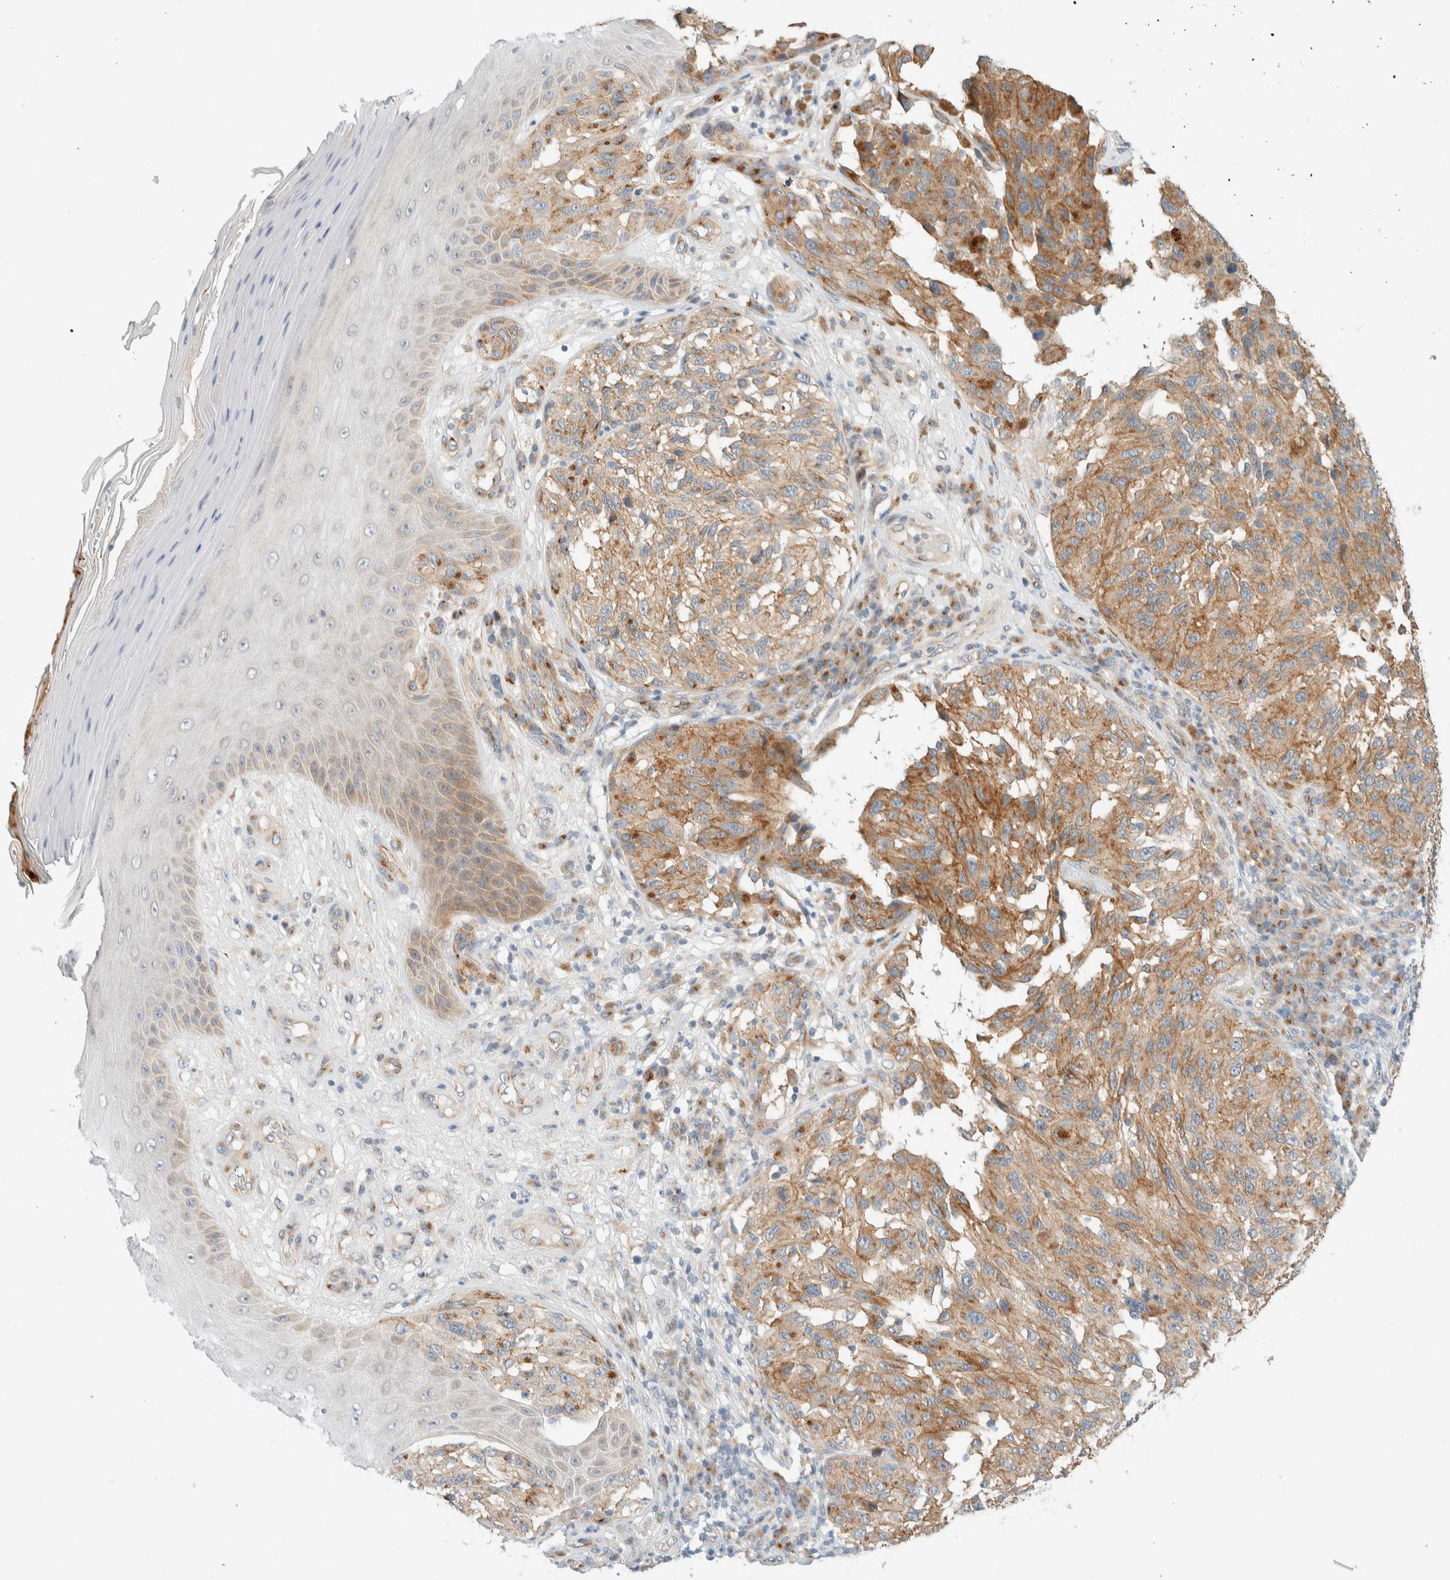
{"staining": {"intensity": "moderate", "quantity": ">75%", "location": "cytoplasmic/membranous"}, "tissue": "melanoma", "cell_type": "Tumor cells", "image_type": "cancer", "snomed": [{"axis": "morphology", "description": "Malignant melanoma, NOS"}, {"axis": "topography", "description": "Skin"}], "caption": "There is medium levels of moderate cytoplasmic/membranous staining in tumor cells of malignant melanoma, as demonstrated by immunohistochemical staining (brown color).", "gene": "TMEM184B", "patient": {"sex": "female", "age": 73}}